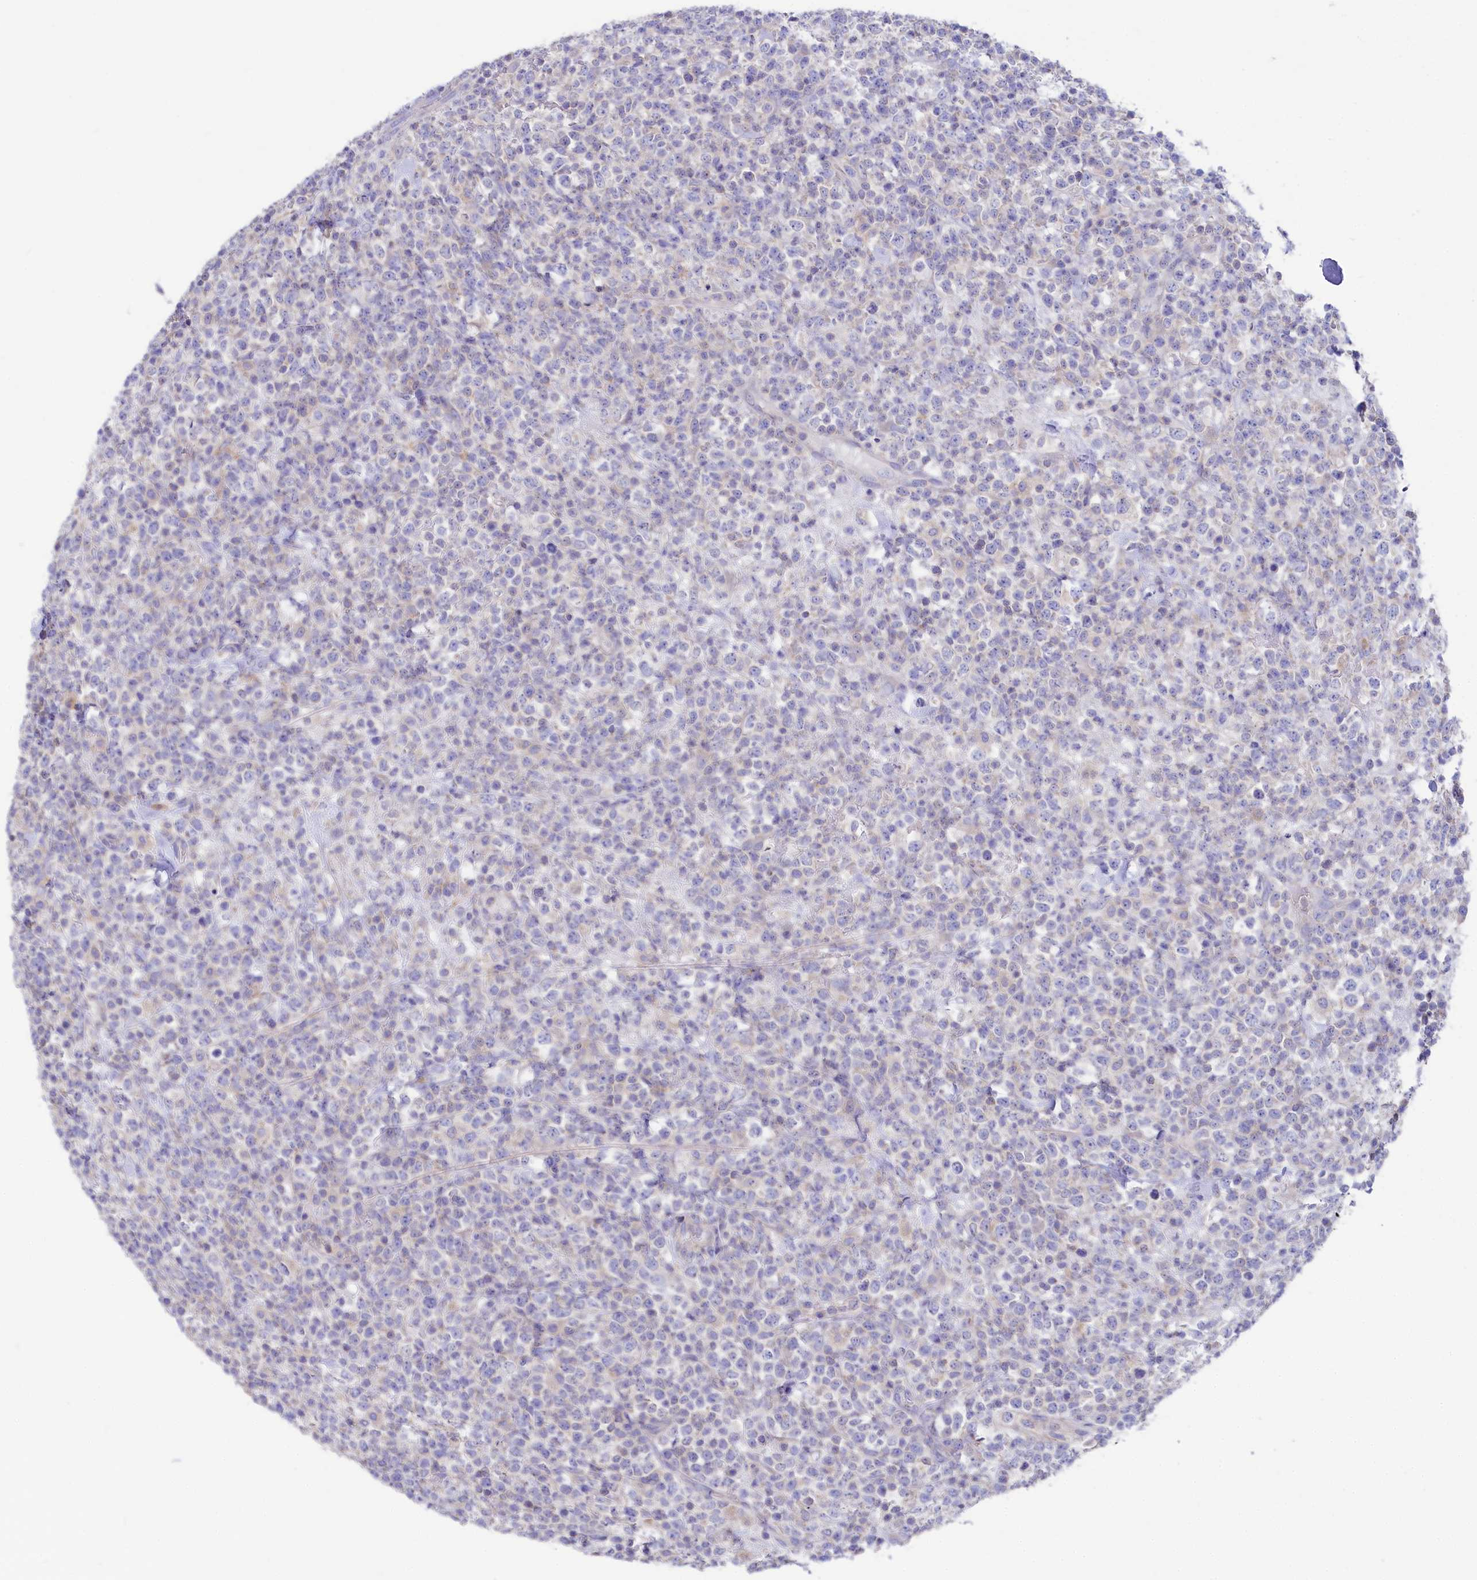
{"staining": {"intensity": "negative", "quantity": "none", "location": "none"}, "tissue": "lymphoma", "cell_type": "Tumor cells", "image_type": "cancer", "snomed": [{"axis": "morphology", "description": "Malignant lymphoma, non-Hodgkin's type, High grade"}, {"axis": "topography", "description": "Colon"}], "caption": "Malignant lymphoma, non-Hodgkin's type (high-grade) was stained to show a protein in brown. There is no significant positivity in tumor cells.", "gene": "VPS26B", "patient": {"sex": "female", "age": 53}}